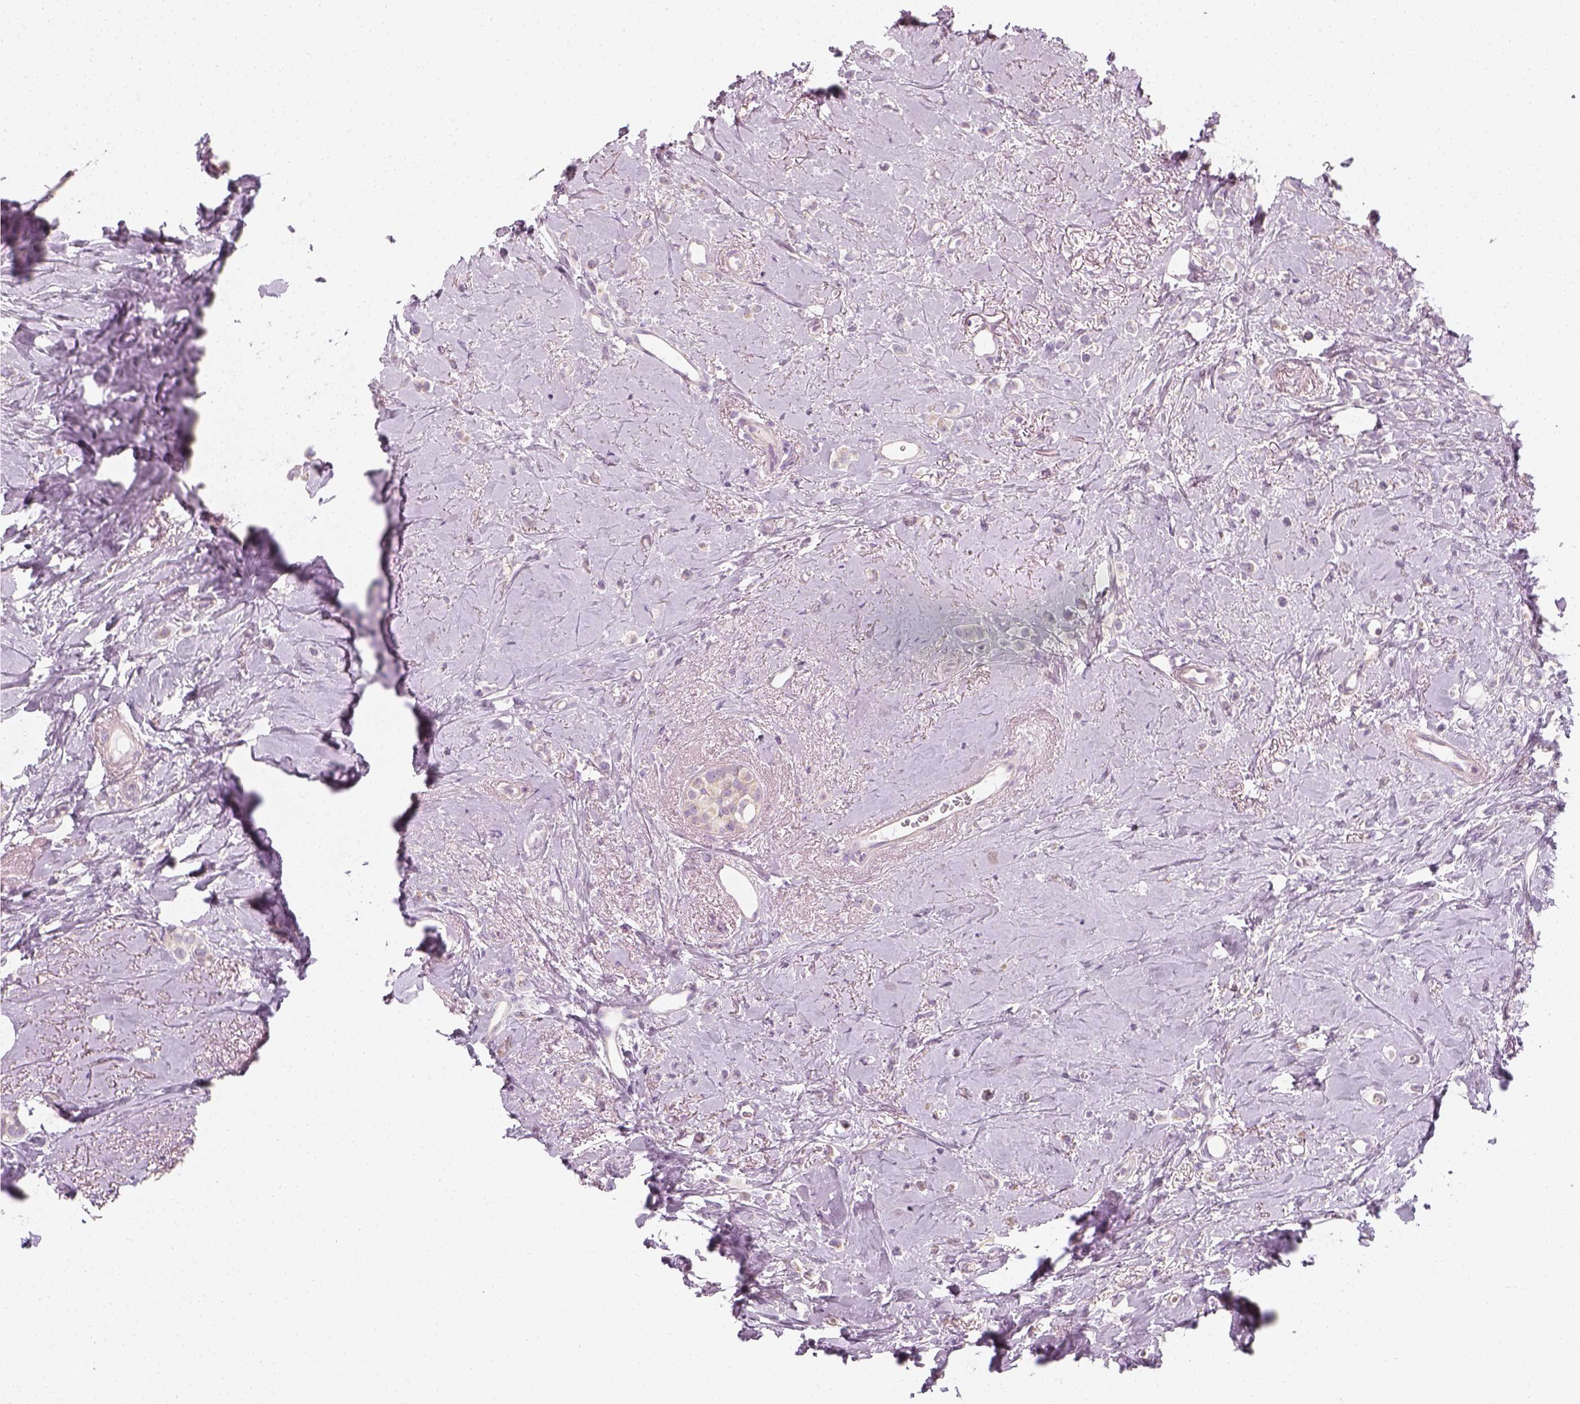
{"staining": {"intensity": "negative", "quantity": "none", "location": "none"}, "tissue": "breast cancer", "cell_type": "Tumor cells", "image_type": "cancer", "snomed": [{"axis": "morphology", "description": "Lobular carcinoma"}, {"axis": "topography", "description": "Breast"}], "caption": "IHC histopathology image of human lobular carcinoma (breast) stained for a protein (brown), which displays no staining in tumor cells. (DAB (3,3'-diaminobenzidine) immunohistochemistry with hematoxylin counter stain).", "gene": "PRAME", "patient": {"sex": "female", "age": 66}}